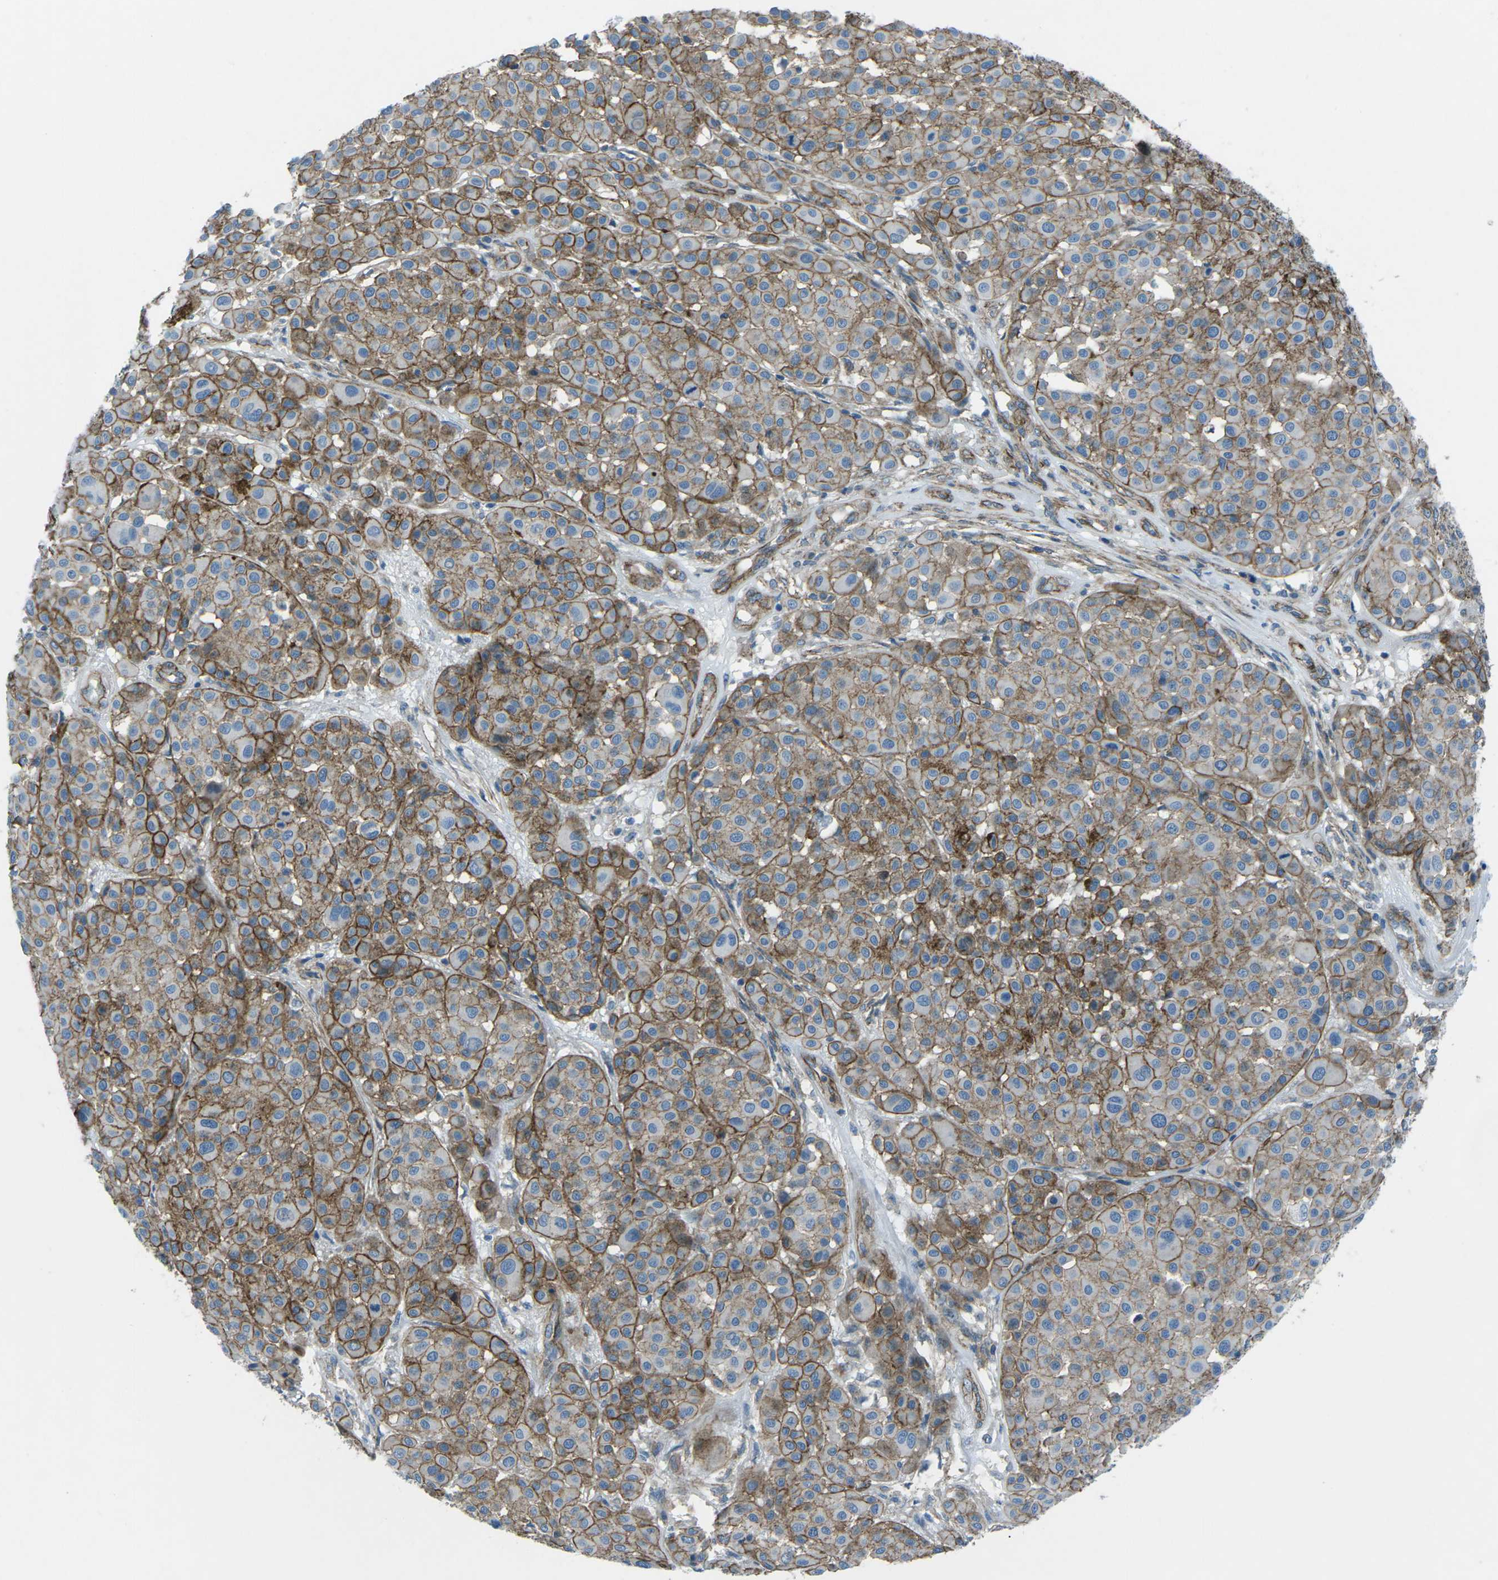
{"staining": {"intensity": "weak", "quantity": ">75%", "location": "cytoplasmic/membranous"}, "tissue": "melanoma", "cell_type": "Tumor cells", "image_type": "cancer", "snomed": [{"axis": "morphology", "description": "Malignant melanoma, Metastatic site"}, {"axis": "topography", "description": "Soft tissue"}], "caption": "Malignant melanoma (metastatic site) stained with immunohistochemistry (IHC) displays weak cytoplasmic/membranous positivity in about >75% of tumor cells.", "gene": "UTRN", "patient": {"sex": "male", "age": 41}}